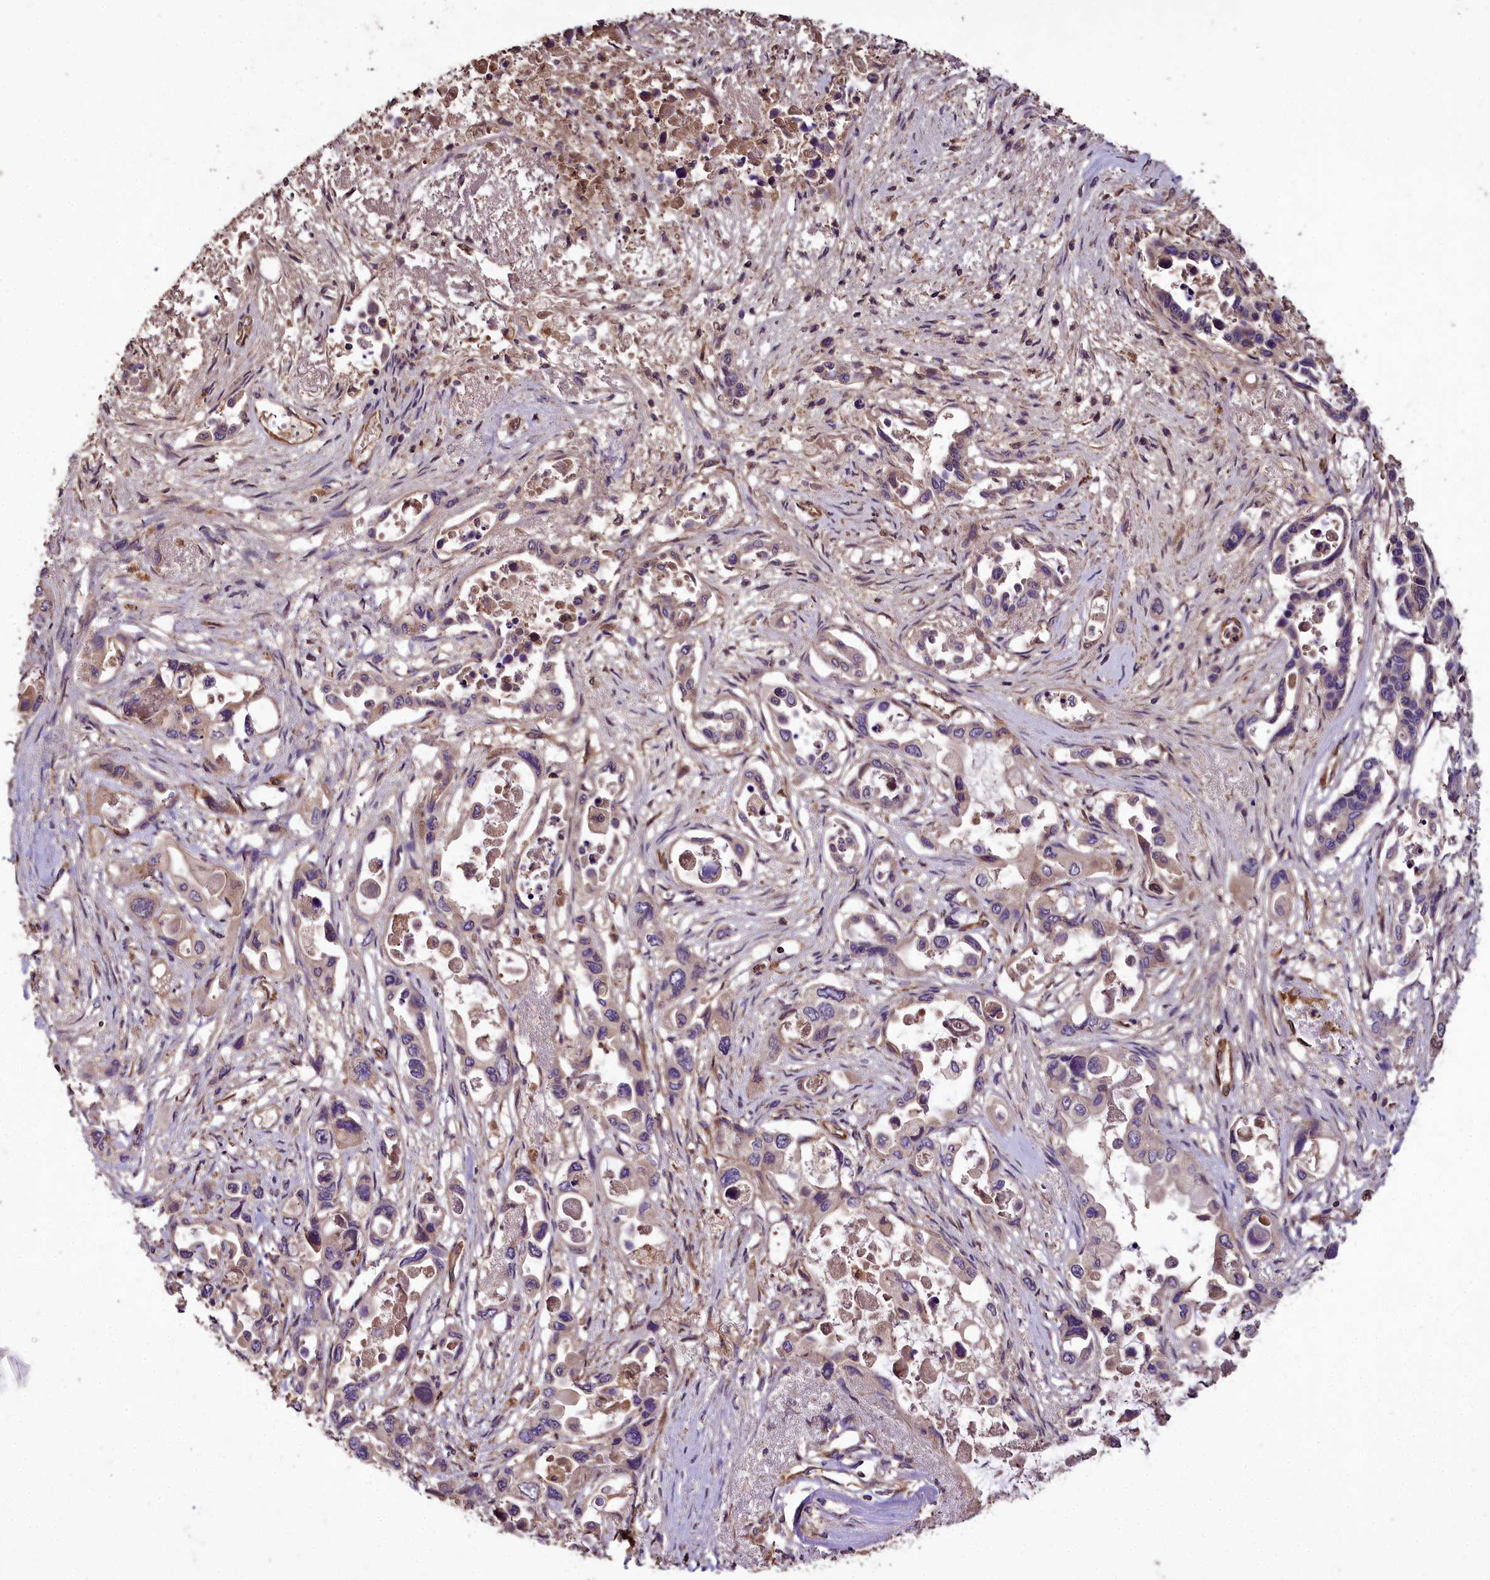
{"staining": {"intensity": "moderate", "quantity": "<25%", "location": "cytoplasmic/membranous"}, "tissue": "pancreatic cancer", "cell_type": "Tumor cells", "image_type": "cancer", "snomed": [{"axis": "morphology", "description": "Adenocarcinoma, NOS"}, {"axis": "topography", "description": "Pancreas"}], "caption": "Pancreatic cancer (adenocarcinoma) was stained to show a protein in brown. There is low levels of moderate cytoplasmic/membranous positivity in about <25% of tumor cells. (DAB (3,3'-diaminobenzidine) IHC, brown staining for protein, blue staining for nuclei).", "gene": "TTLL10", "patient": {"sex": "male", "age": 92}}